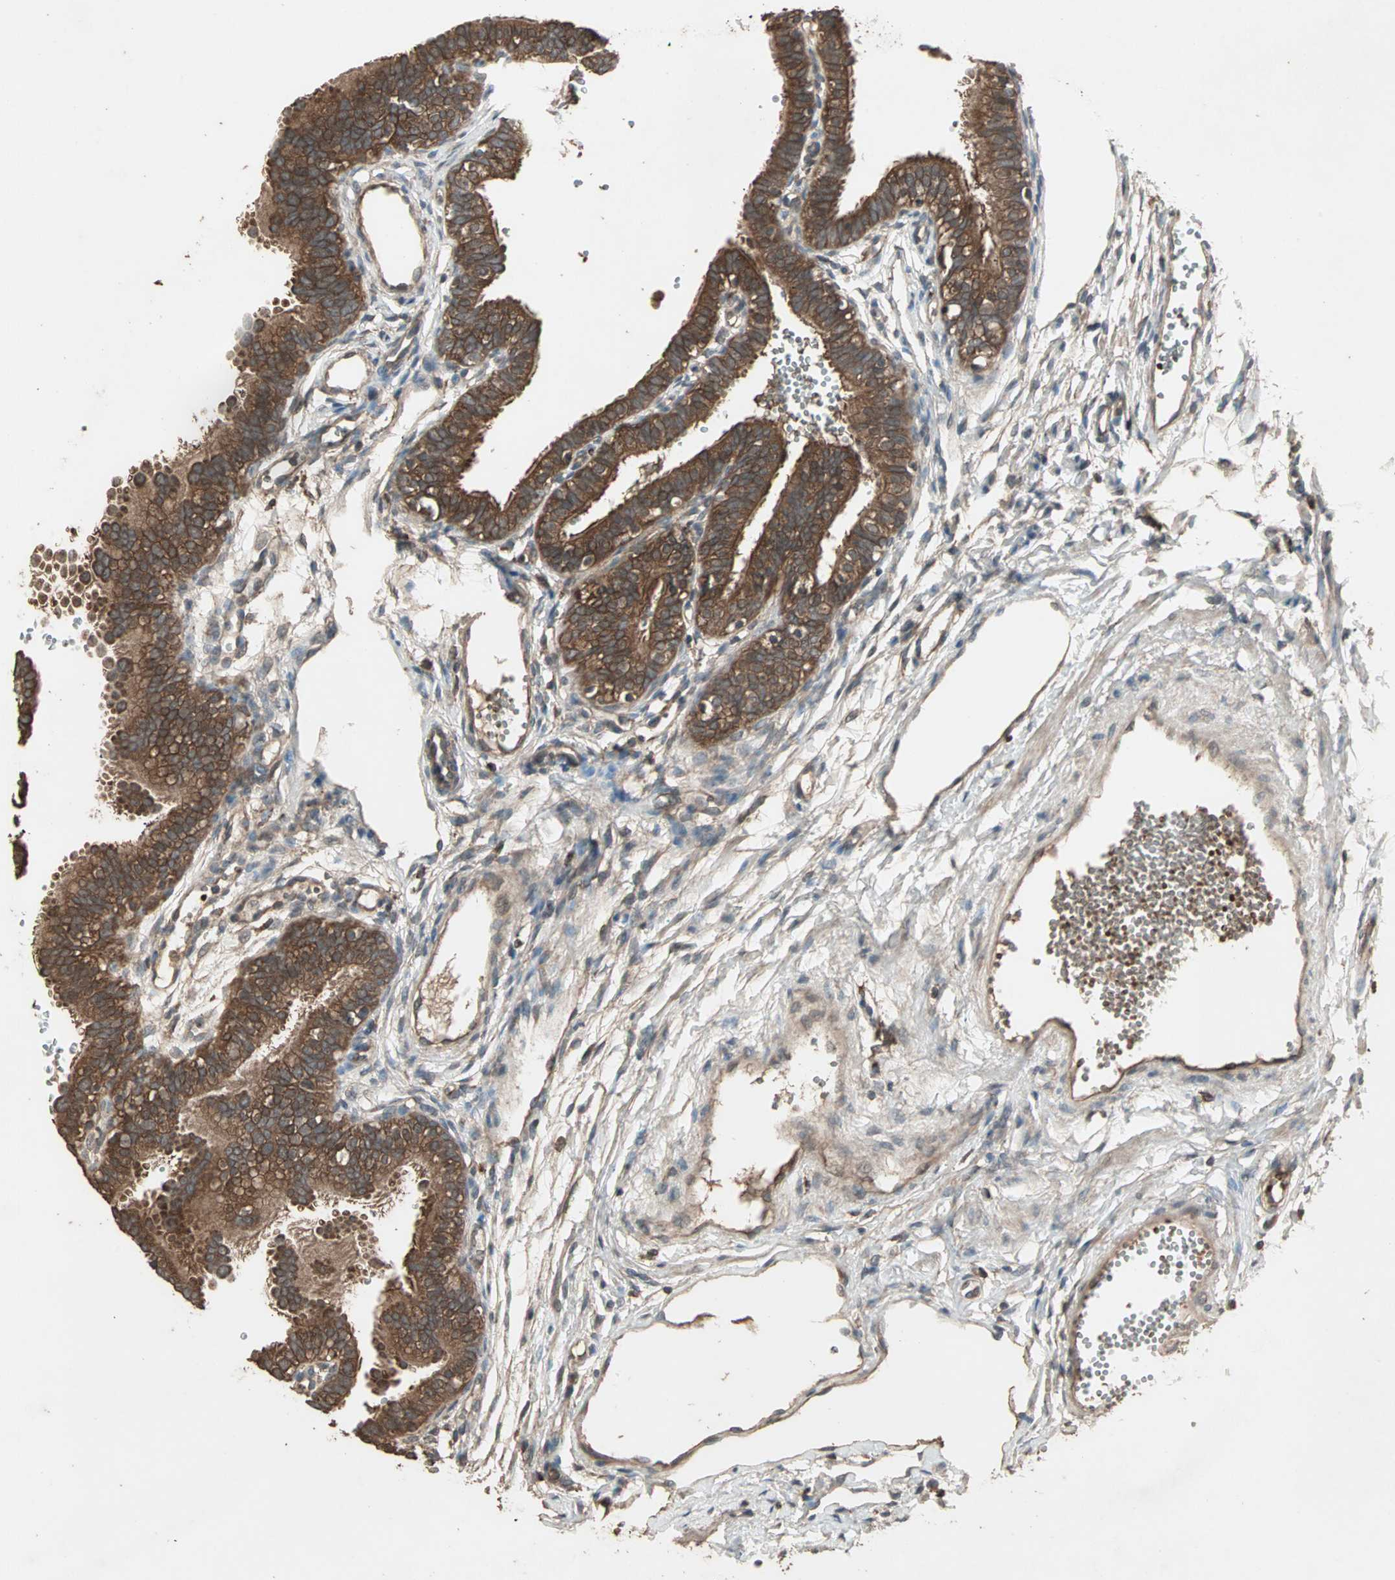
{"staining": {"intensity": "strong", "quantity": ">75%", "location": "cytoplasmic/membranous"}, "tissue": "fallopian tube", "cell_type": "Glandular cells", "image_type": "normal", "snomed": [{"axis": "morphology", "description": "Normal tissue, NOS"}, {"axis": "topography", "description": "Fallopian tube"}, {"axis": "topography", "description": "Placenta"}], "caption": "Approximately >75% of glandular cells in benign fallopian tube demonstrate strong cytoplasmic/membranous protein positivity as visualized by brown immunohistochemical staining.", "gene": "UBAC1", "patient": {"sex": "female", "age": 34}}